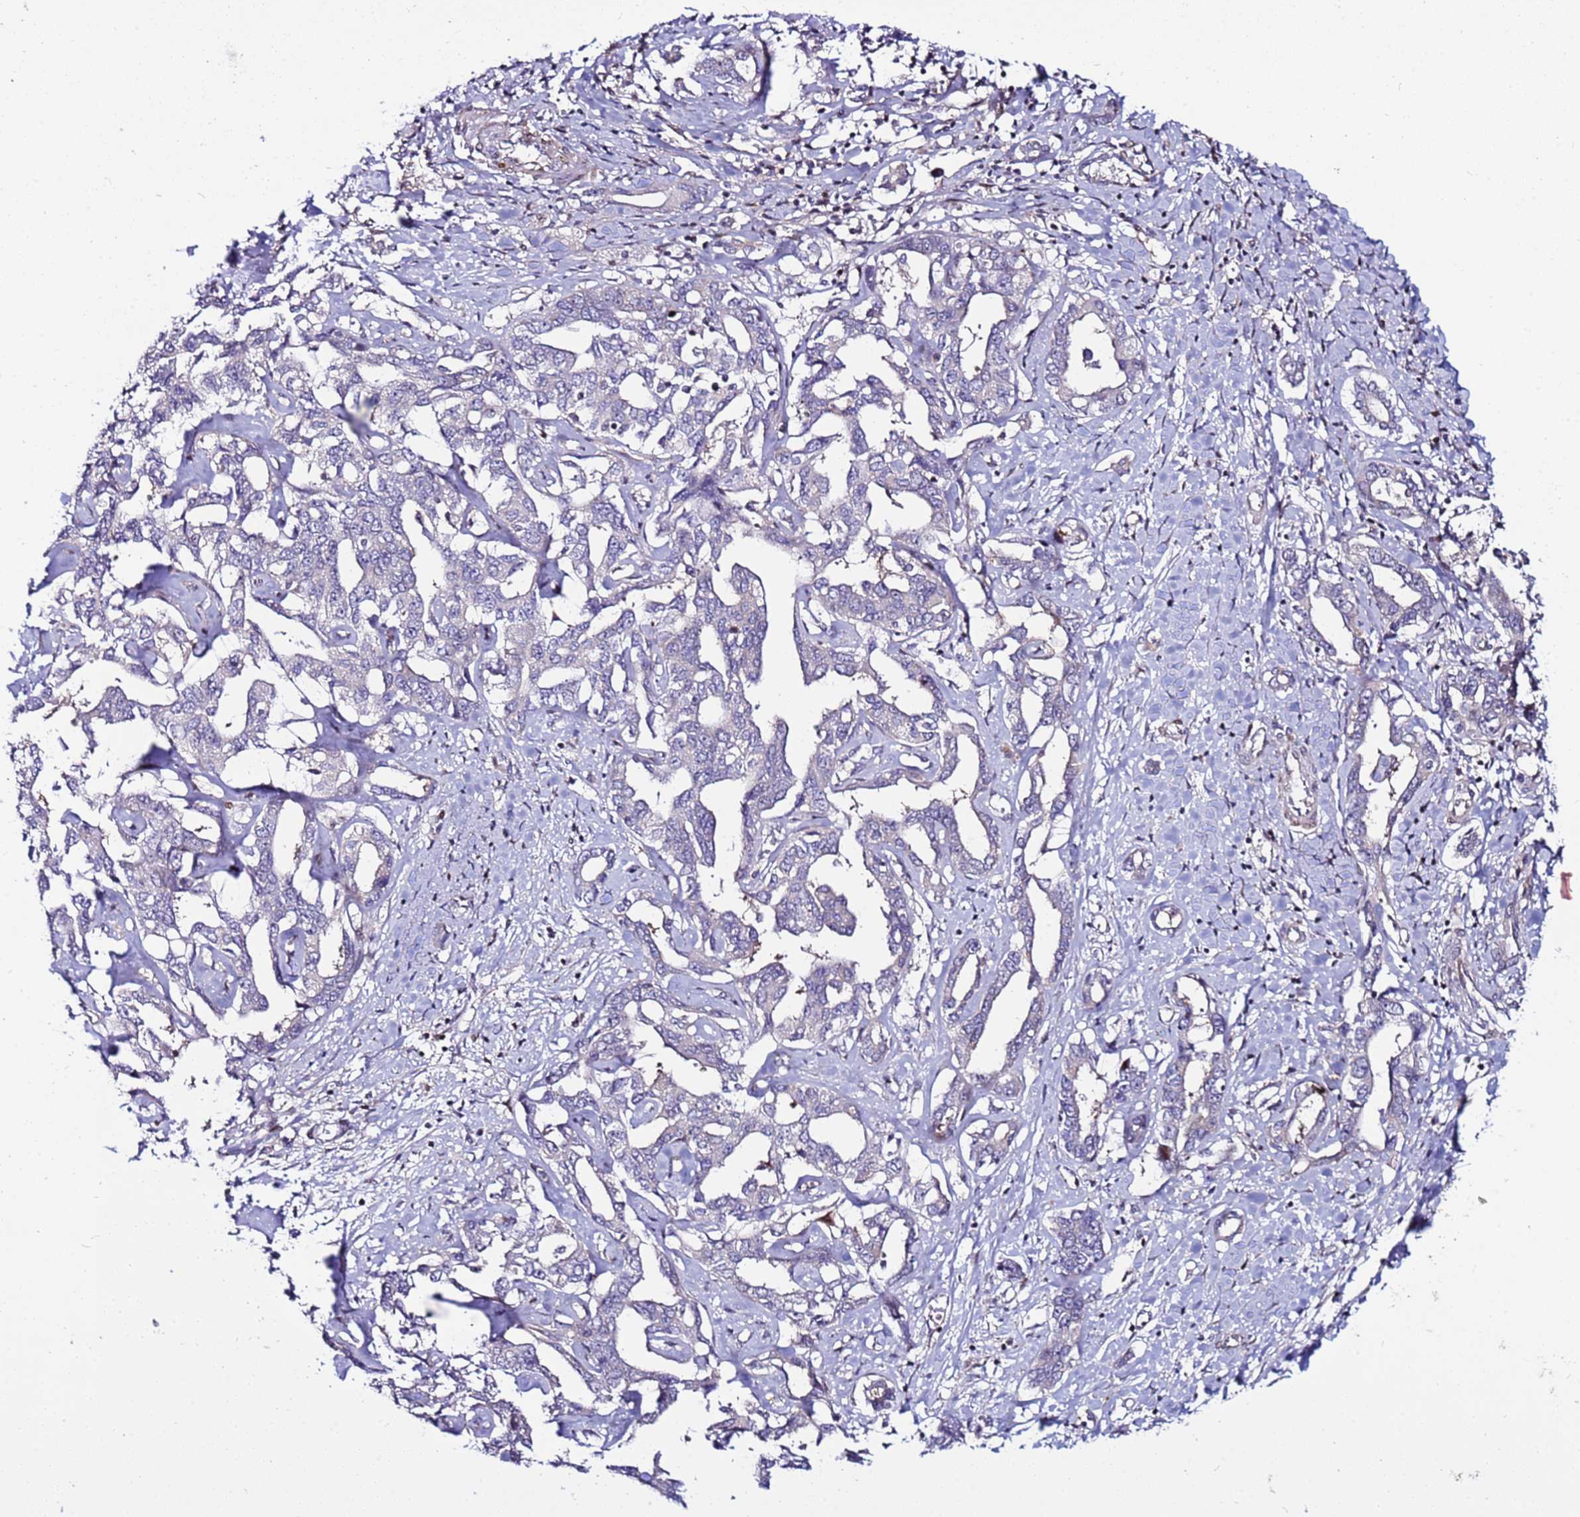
{"staining": {"intensity": "negative", "quantity": "none", "location": "none"}, "tissue": "liver cancer", "cell_type": "Tumor cells", "image_type": "cancer", "snomed": [{"axis": "morphology", "description": "Cholangiocarcinoma"}, {"axis": "topography", "description": "Liver"}], "caption": "Immunohistochemistry (IHC) histopathology image of liver cancer (cholangiocarcinoma) stained for a protein (brown), which demonstrates no staining in tumor cells. Brightfield microscopy of immunohistochemistry (IHC) stained with DAB (3,3'-diaminobenzidine) (brown) and hematoxylin (blue), captured at high magnification.", "gene": "WBP11", "patient": {"sex": "male", "age": 59}}